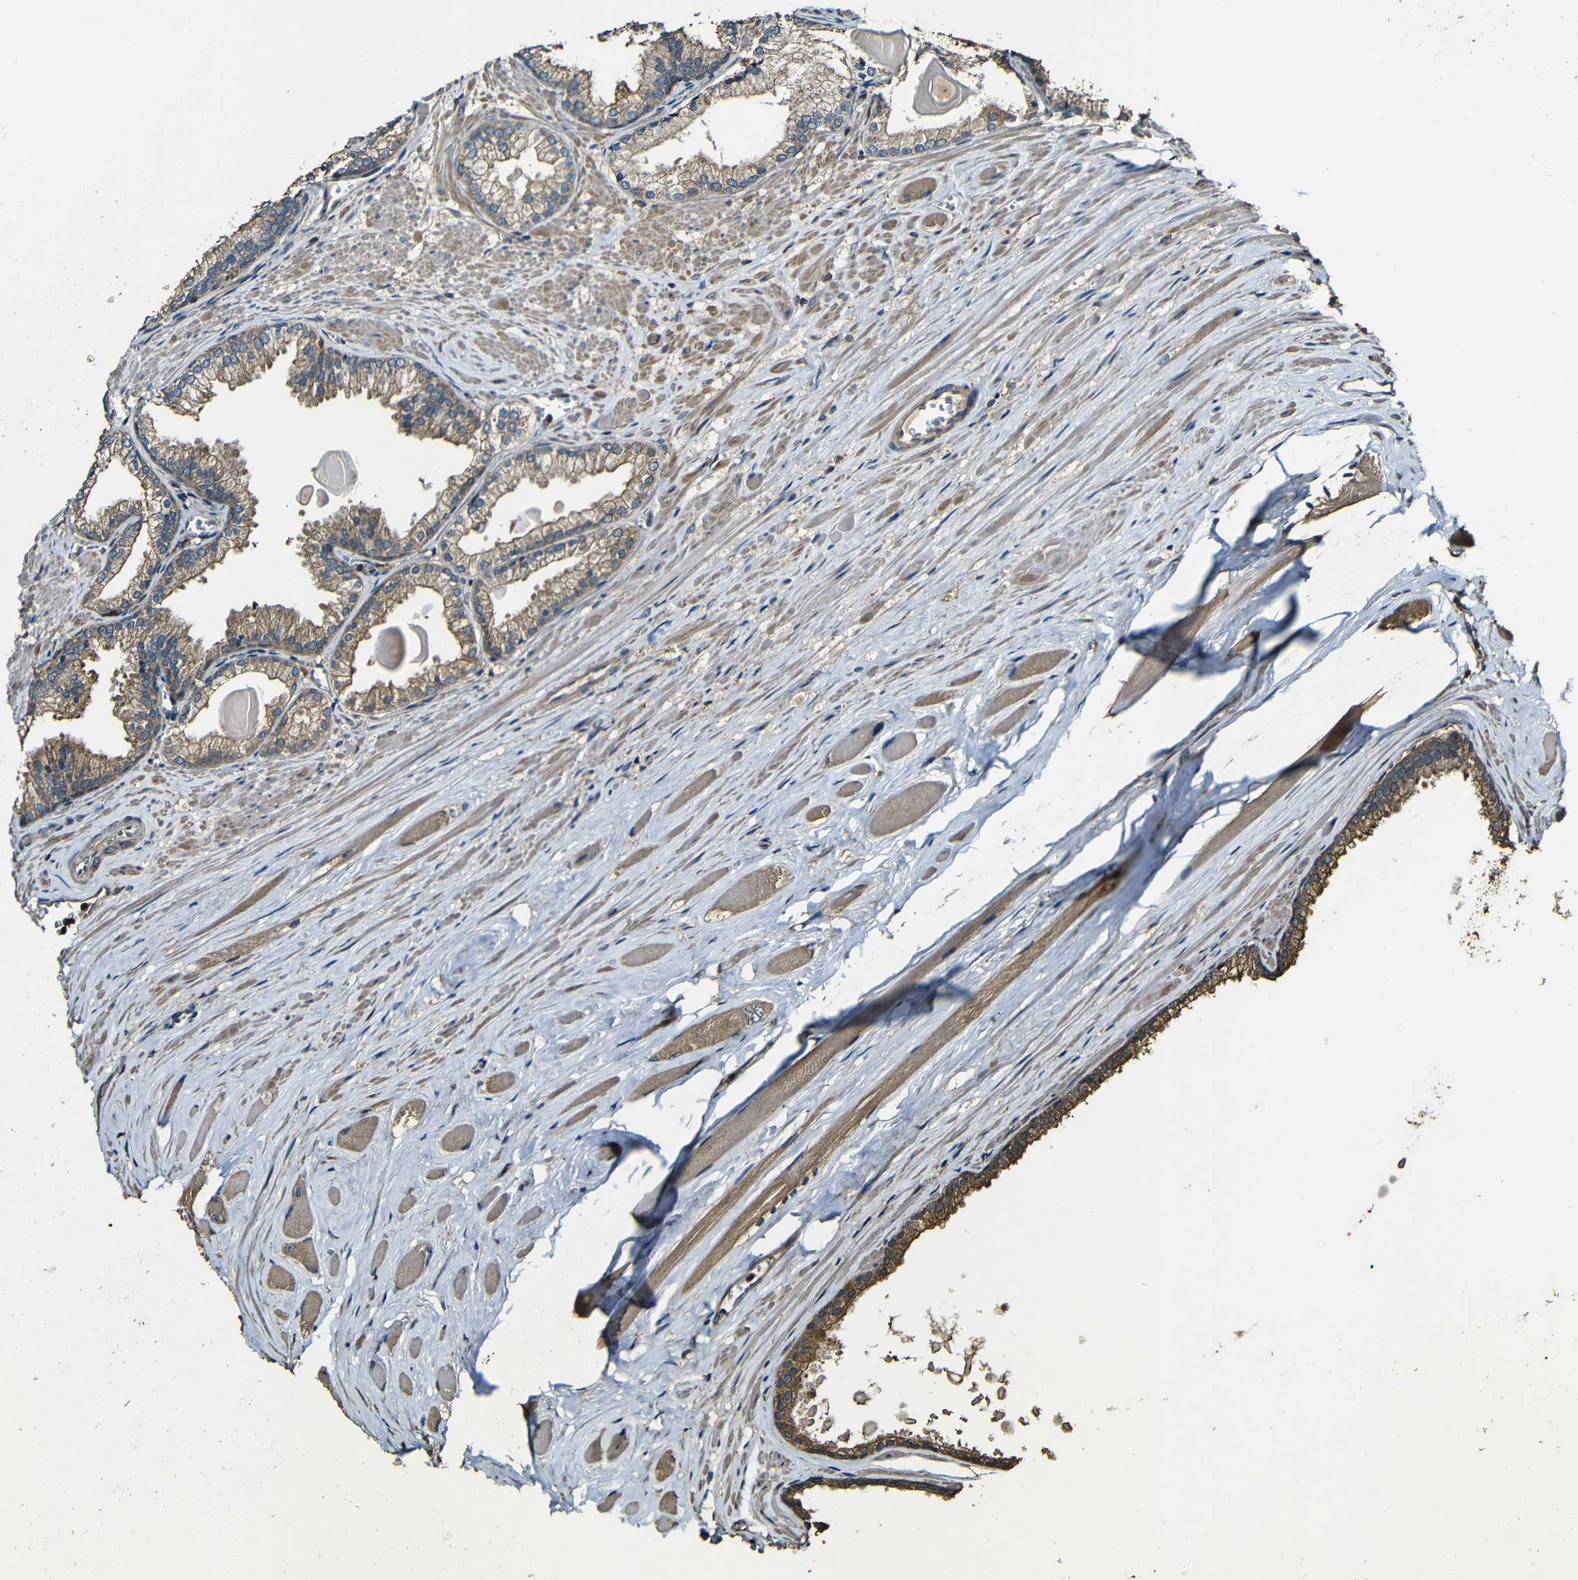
{"staining": {"intensity": "moderate", "quantity": ">75%", "location": "cytoplasmic/membranous"}, "tissue": "prostate cancer", "cell_type": "Tumor cells", "image_type": "cancer", "snomed": [{"axis": "morphology", "description": "Adenocarcinoma, Low grade"}, {"axis": "topography", "description": "Prostate"}], "caption": "This is a micrograph of IHC staining of low-grade adenocarcinoma (prostate), which shows moderate expression in the cytoplasmic/membranous of tumor cells.", "gene": "CASP8", "patient": {"sex": "male", "age": 59}}